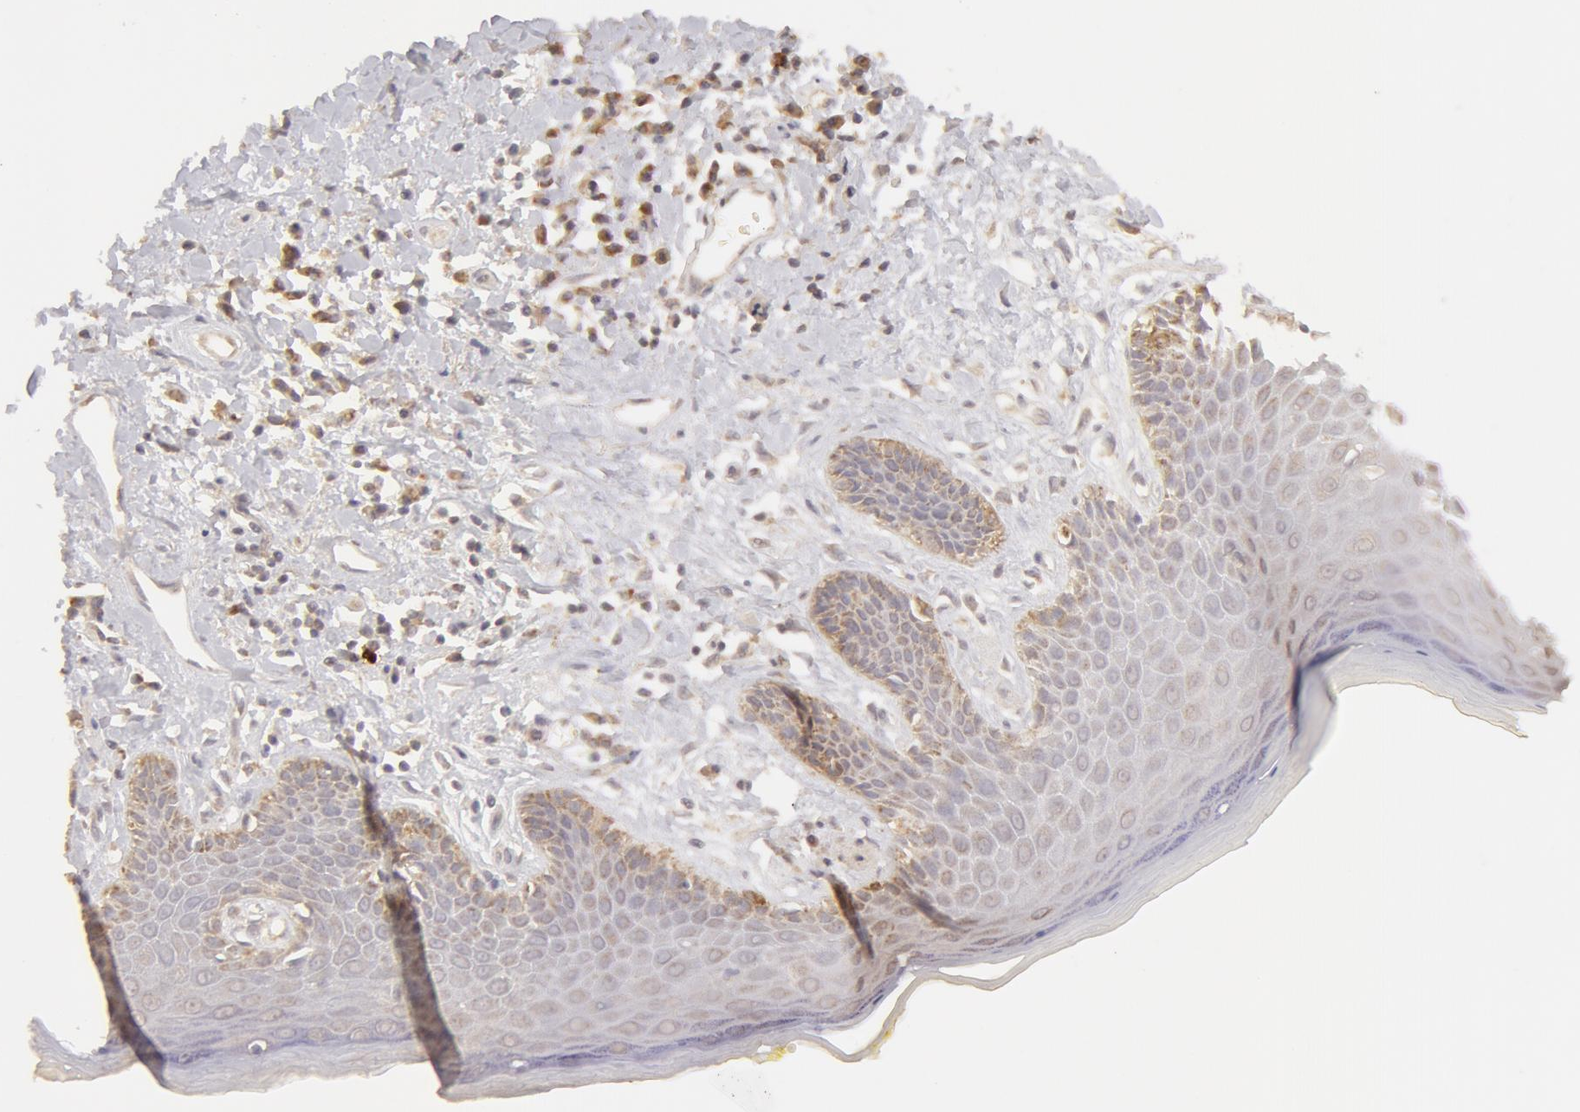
{"staining": {"intensity": "negative", "quantity": "none", "location": "none"}, "tissue": "skin", "cell_type": "Epidermal cells", "image_type": "normal", "snomed": [{"axis": "morphology", "description": "Normal tissue, NOS"}, {"axis": "topography", "description": "Skin"}, {"axis": "topography", "description": "Anal"}], "caption": "High power microscopy micrograph of an immunohistochemistry photomicrograph of benign skin, revealing no significant expression in epidermal cells.", "gene": "ADPRH", "patient": {"sex": "male", "age": 61}}